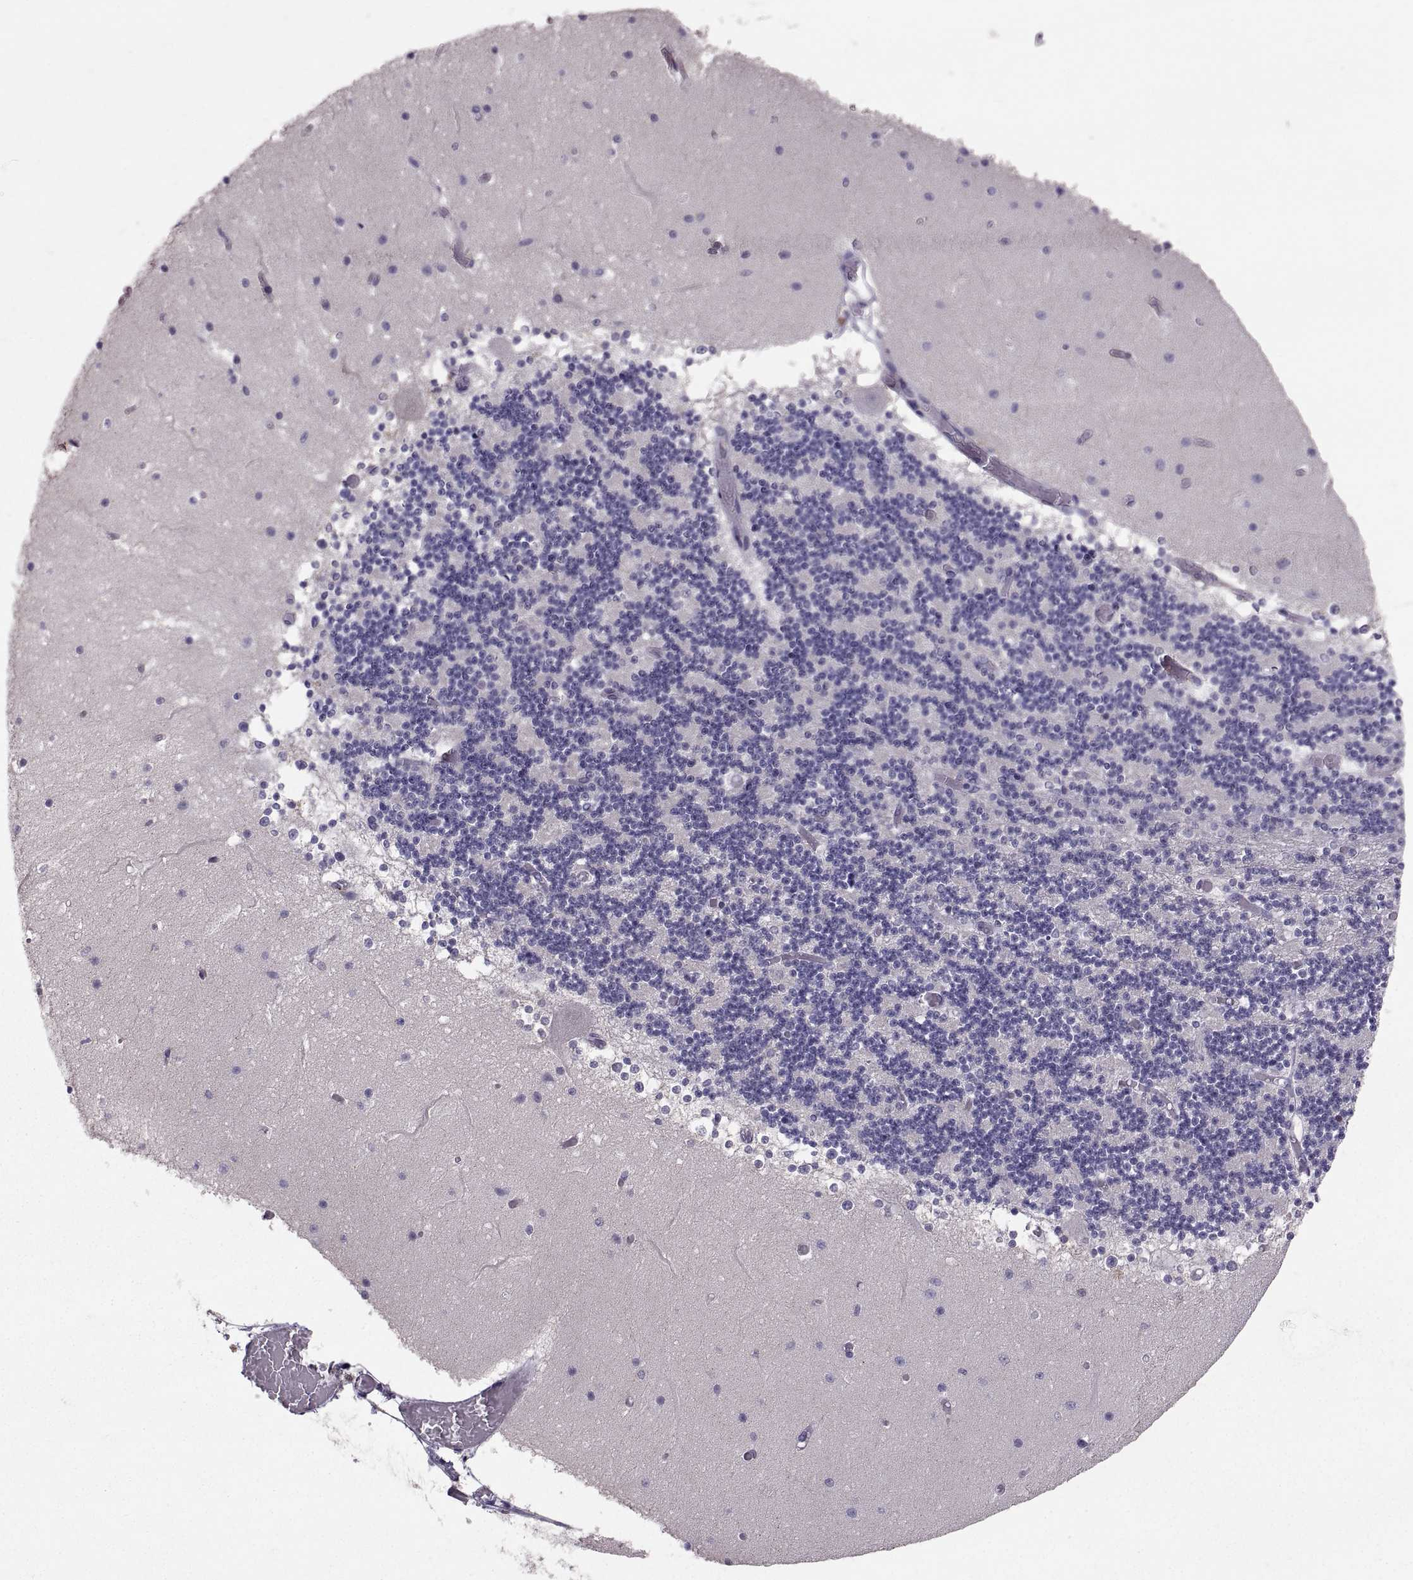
{"staining": {"intensity": "negative", "quantity": "none", "location": "none"}, "tissue": "cerebellum", "cell_type": "Cells in granular layer", "image_type": "normal", "snomed": [{"axis": "morphology", "description": "Normal tissue, NOS"}, {"axis": "topography", "description": "Cerebellum"}], "caption": "Immunohistochemical staining of unremarkable human cerebellum displays no significant positivity in cells in granular layer.", "gene": "PTN", "patient": {"sex": "female", "age": 28}}